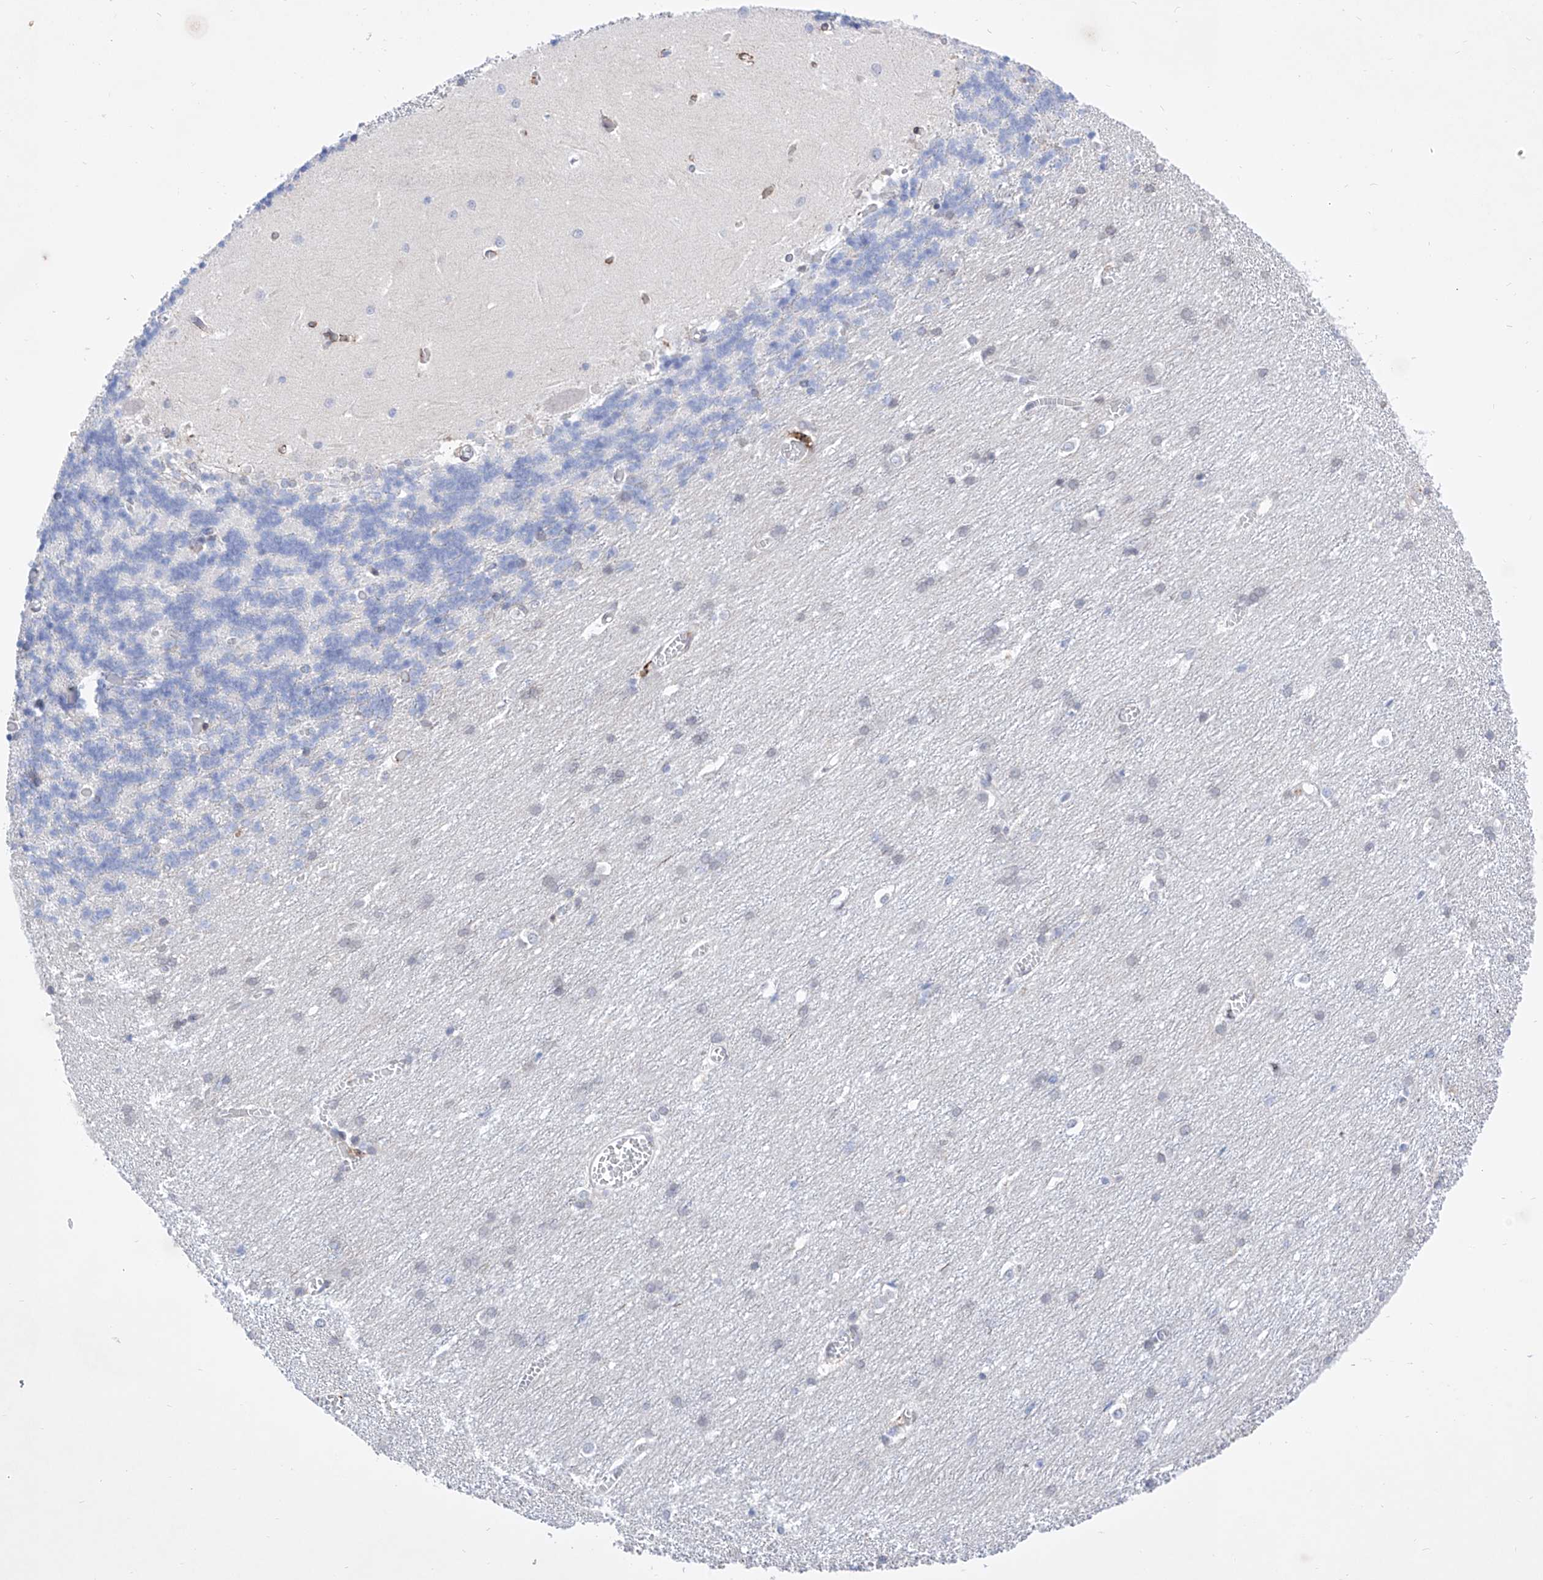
{"staining": {"intensity": "negative", "quantity": "none", "location": "none"}, "tissue": "cerebellum", "cell_type": "Cells in granular layer", "image_type": "normal", "snomed": [{"axis": "morphology", "description": "Normal tissue, NOS"}, {"axis": "topography", "description": "Cerebellum"}], "caption": "Immunohistochemistry (IHC) of normal human cerebellum shows no staining in cells in granular layer. Nuclei are stained in blue.", "gene": "LCLAT1", "patient": {"sex": "male", "age": 37}}